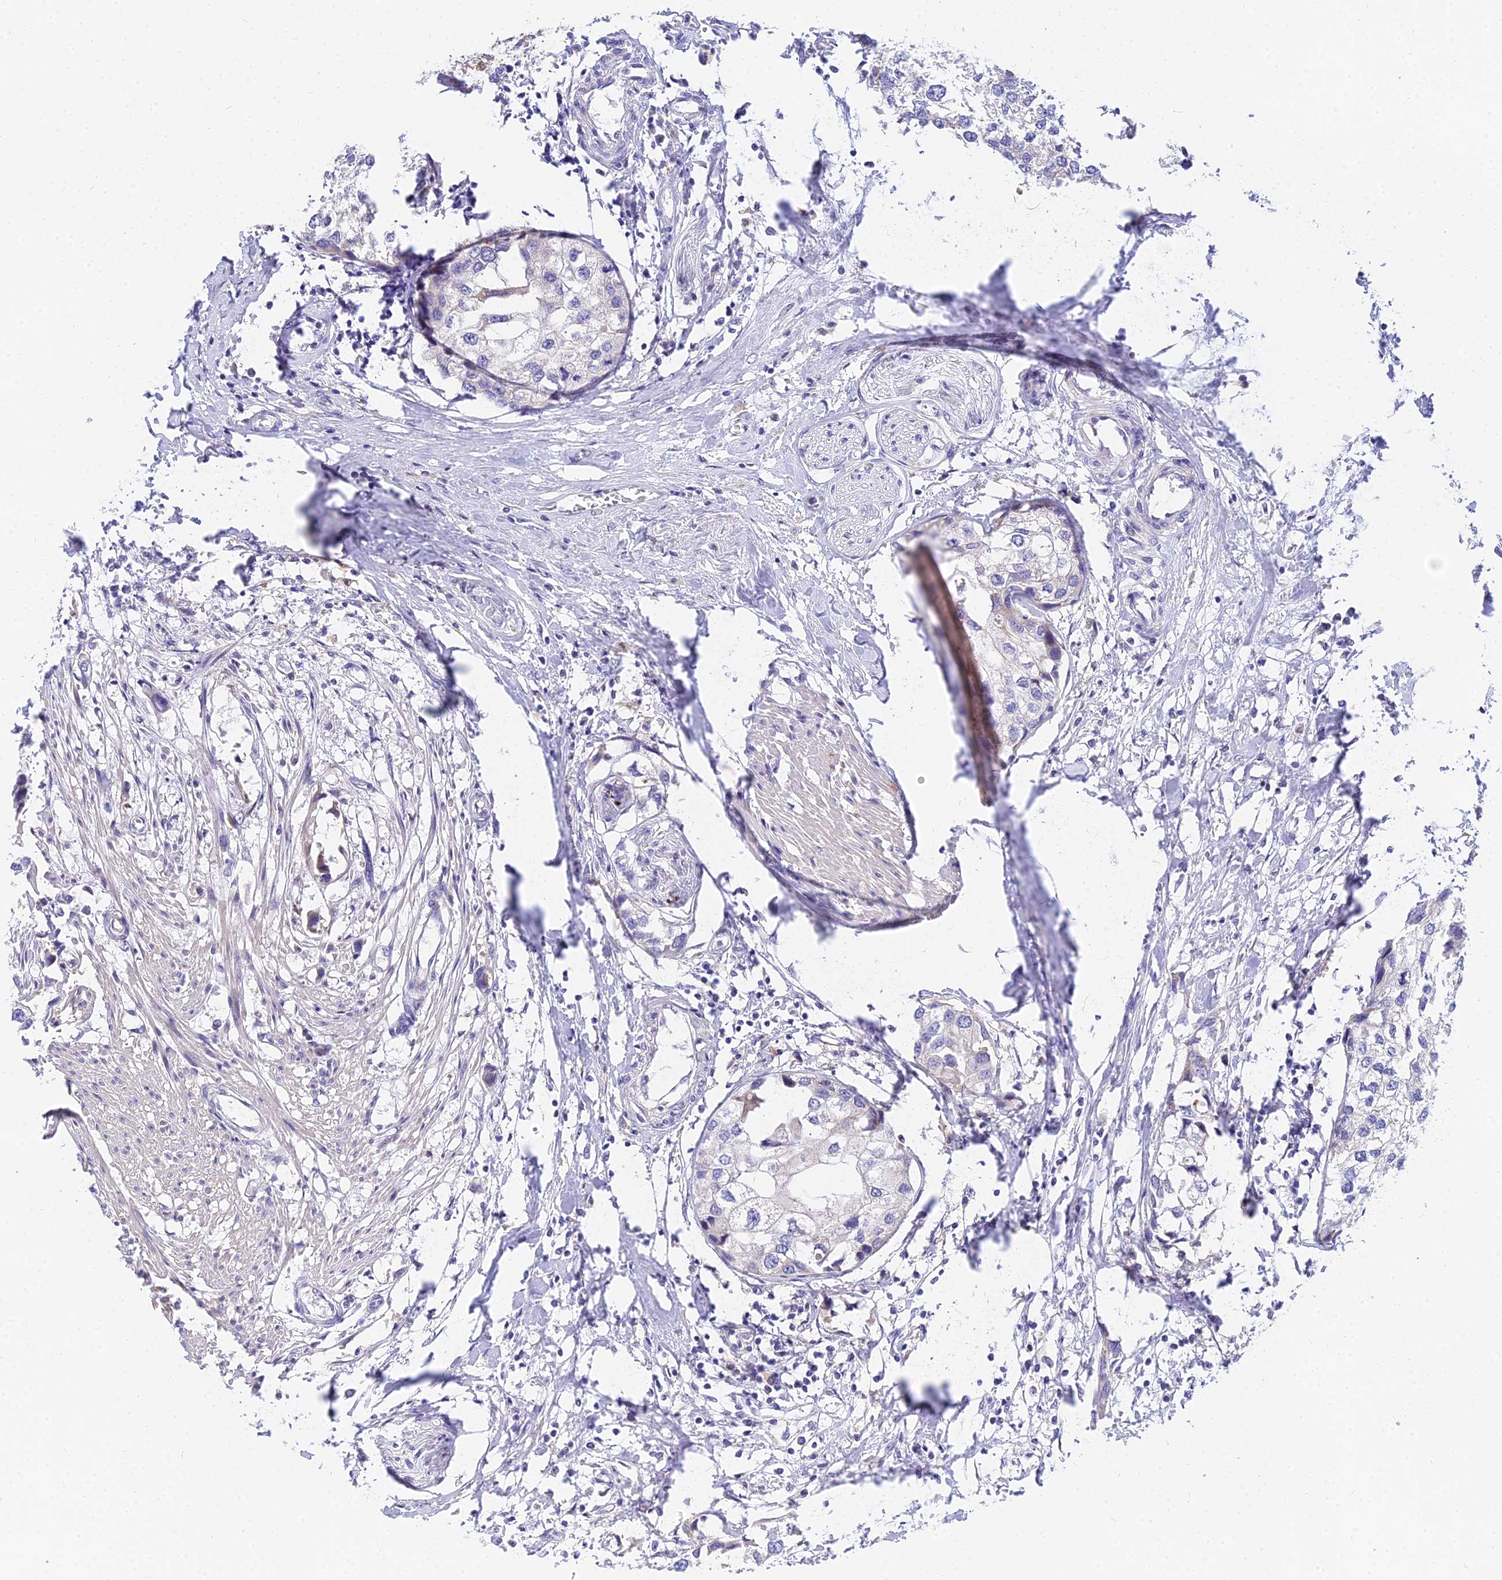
{"staining": {"intensity": "negative", "quantity": "none", "location": "none"}, "tissue": "urothelial cancer", "cell_type": "Tumor cells", "image_type": "cancer", "snomed": [{"axis": "morphology", "description": "Urothelial carcinoma, High grade"}, {"axis": "topography", "description": "Urinary bladder"}], "caption": "Image shows no significant protein expression in tumor cells of urothelial carcinoma (high-grade).", "gene": "ARL8B", "patient": {"sex": "male", "age": 64}}